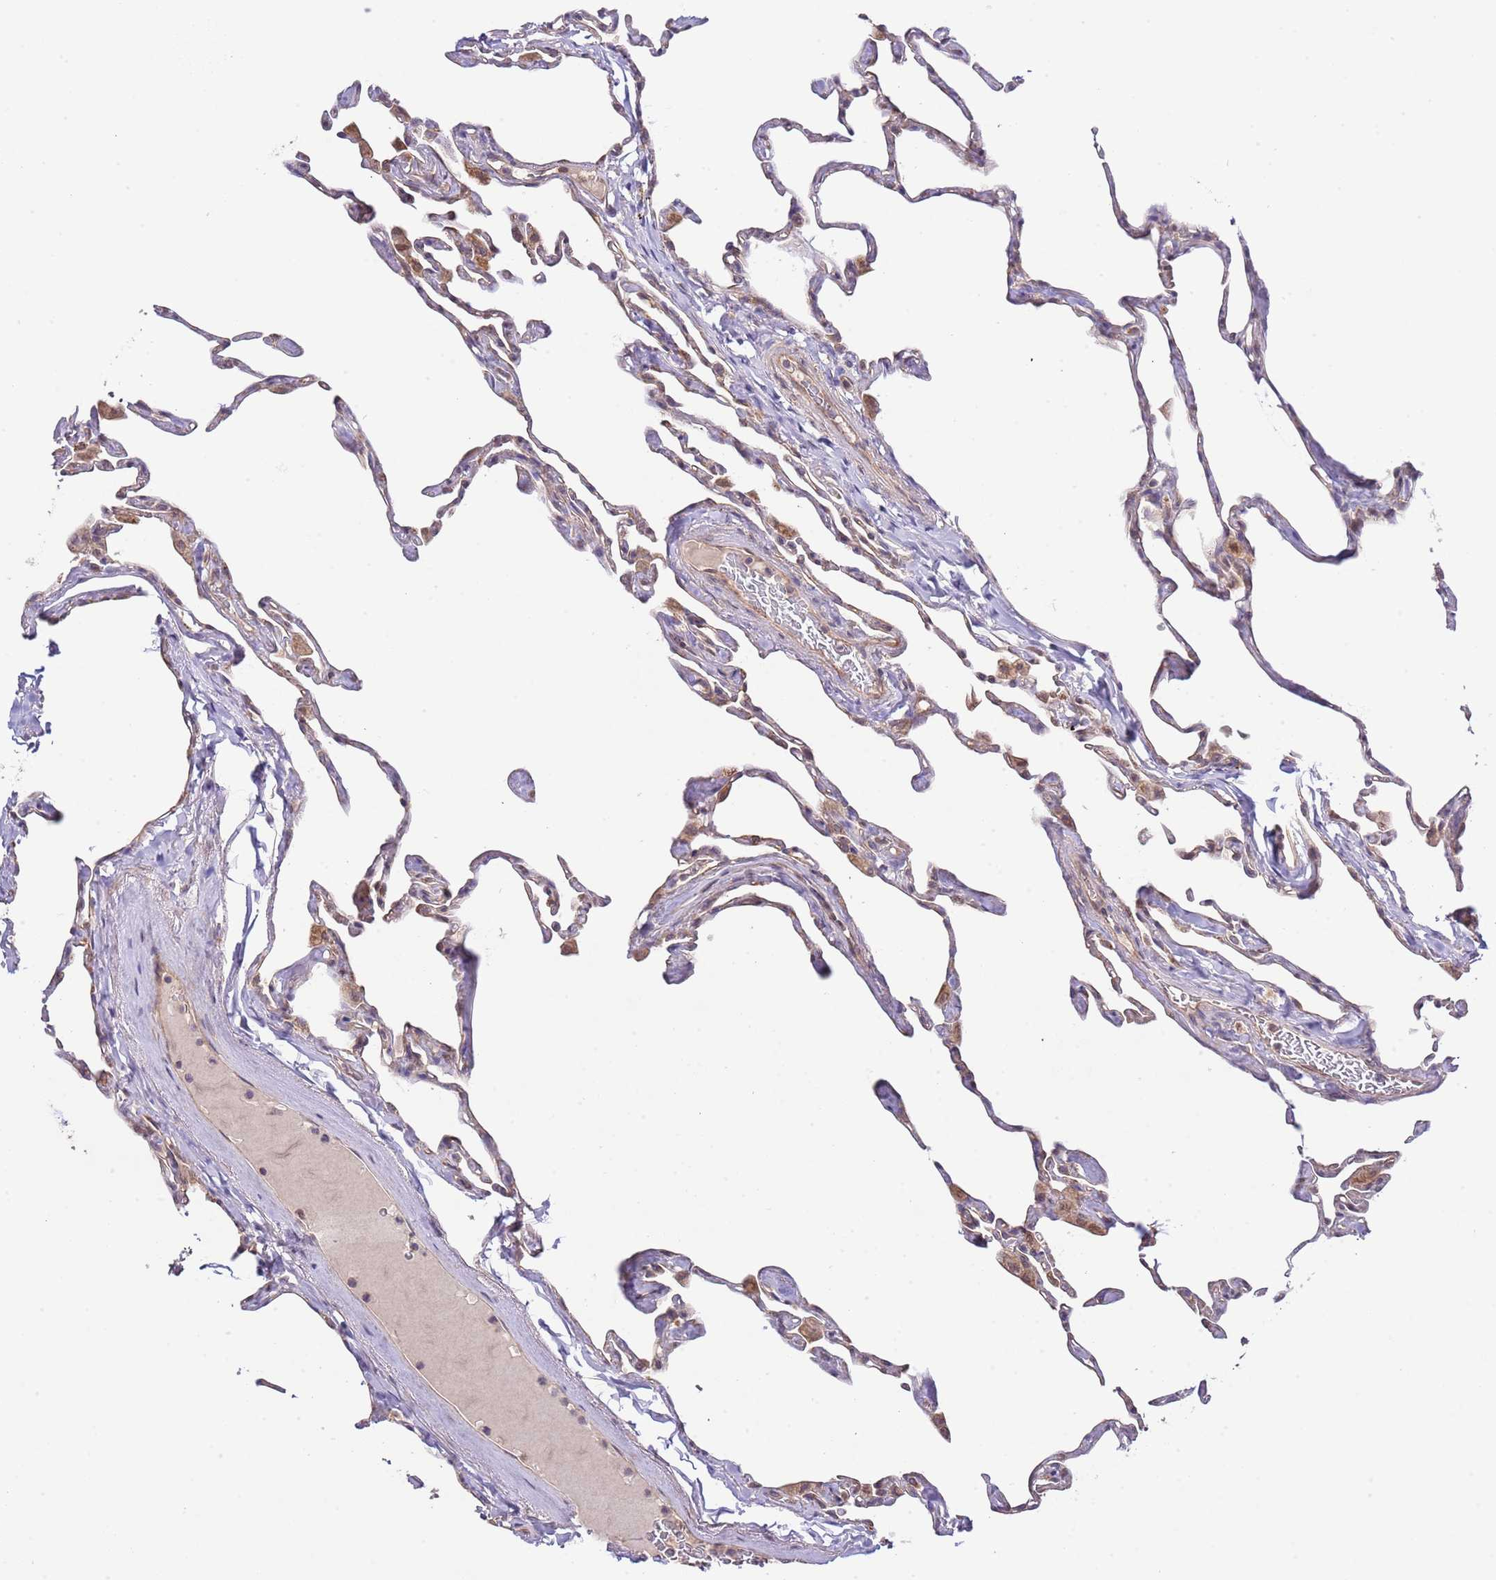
{"staining": {"intensity": "moderate", "quantity": "25%-75%", "location": "cytoplasmic/membranous"}, "tissue": "lung", "cell_type": "Alveolar cells", "image_type": "normal", "snomed": [{"axis": "morphology", "description": "Normal tissue, NOS"}, {"axis": "topography", "description": "Lung"}], "caption": "Immunohistochemistry image of unremarkable lung: lung stained using IHC demonstrates medium levels of moderate protein expression localized specifically in the cytoplasmic/membranous of alveolar cells, appearing as a cytoplasmic/membranous brown color.", "gene": "IVD", "patient": {"sex": "male", "age": 65}}